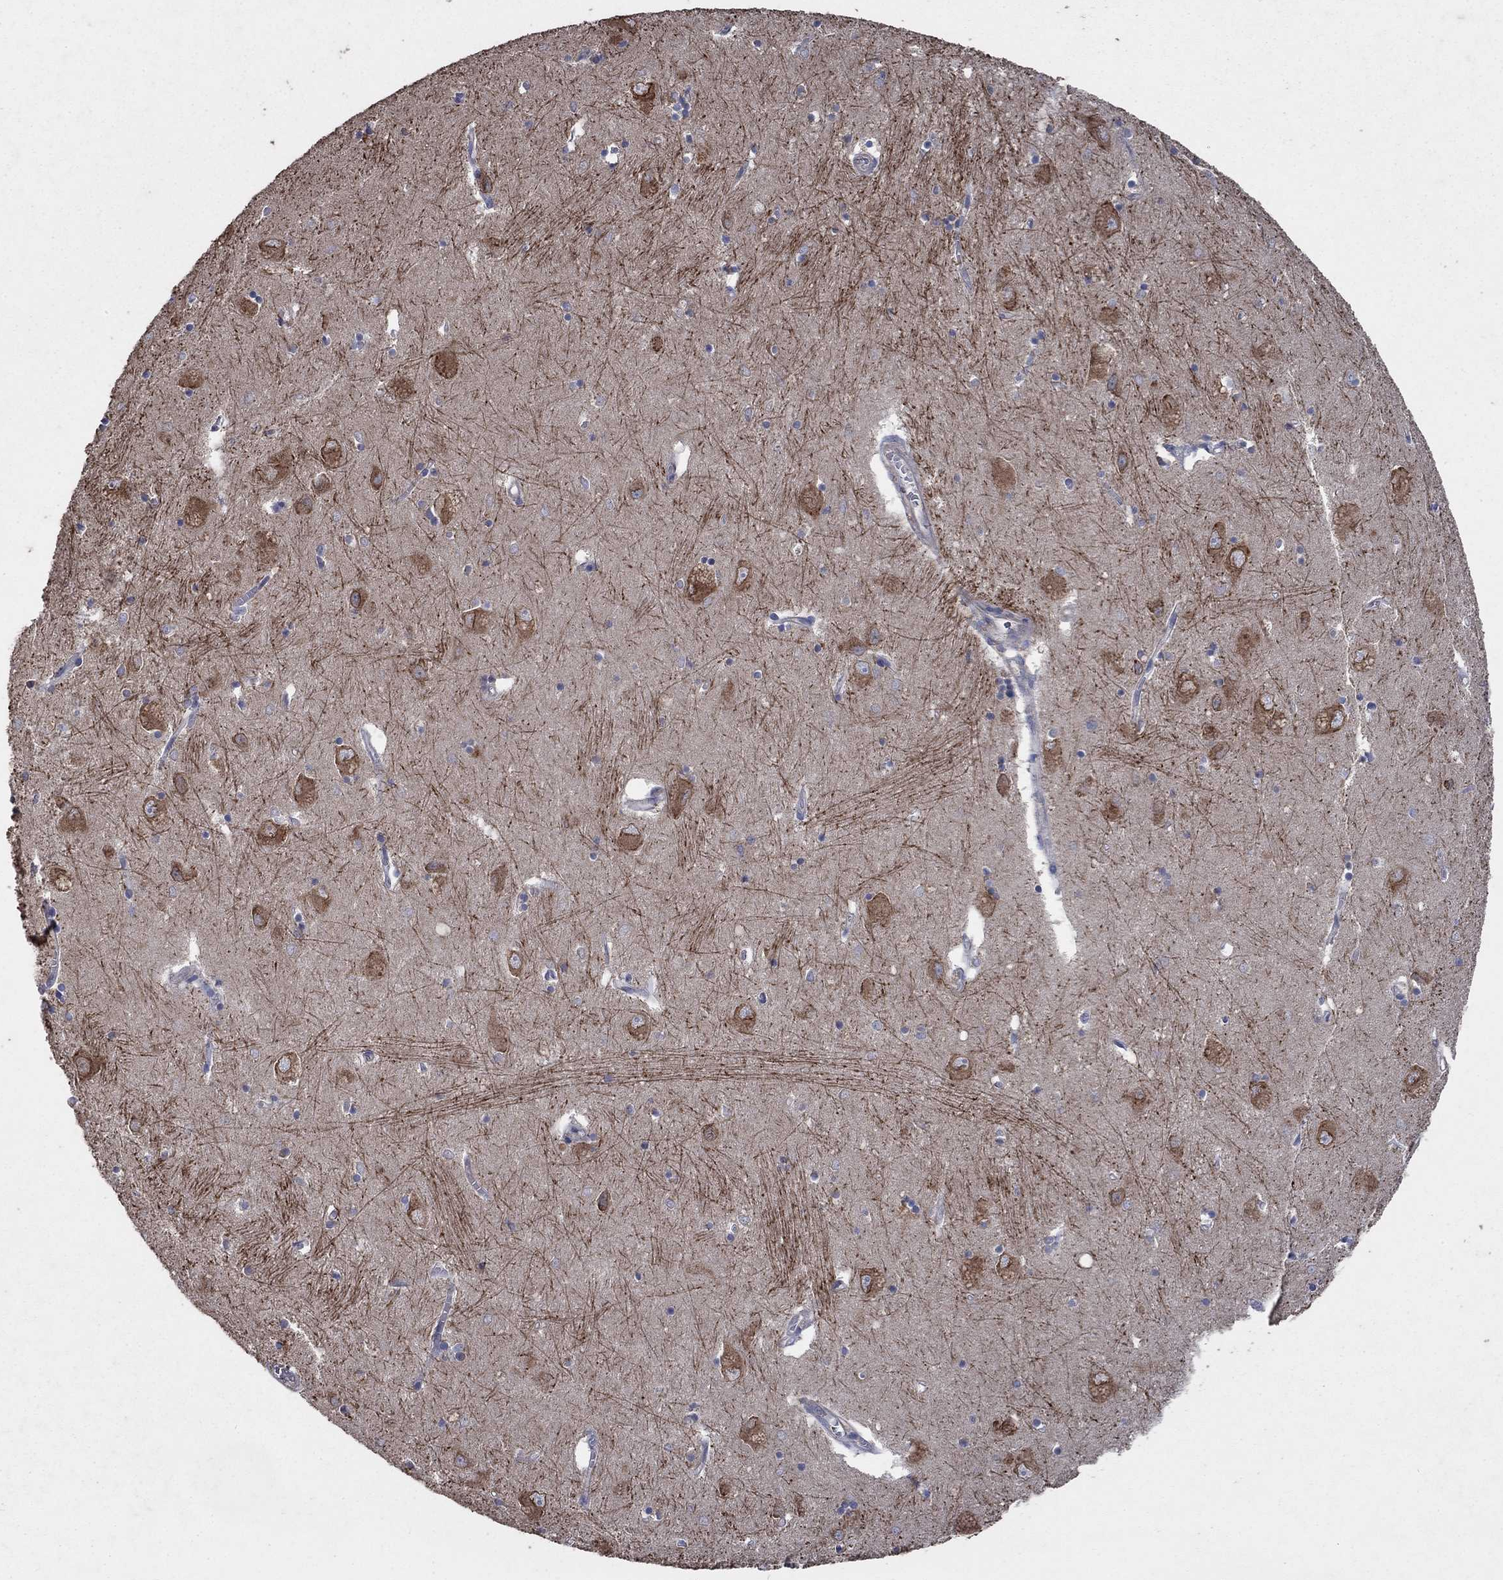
{"staining": {"intensity": "strong", "quantity": "<25%", "location": "cytoplasmic/membranous"}, "tissue": "caudate", "cell_type": "Glial cells", "image_type": "normal", "snomed": [{"axis": "morphology", "description": "Normal tissue, NOS"}, {"axis": "topography", "description": "Lateral ventricle wall"}], "caption": "About <25% of glial cells in normal caudate display strong cytoplasmic/membranous protein expression as visualized by brown immunohistochemical staining.", "gene": "NCEH1", "patient": {"sex": "male", "age": 54}}